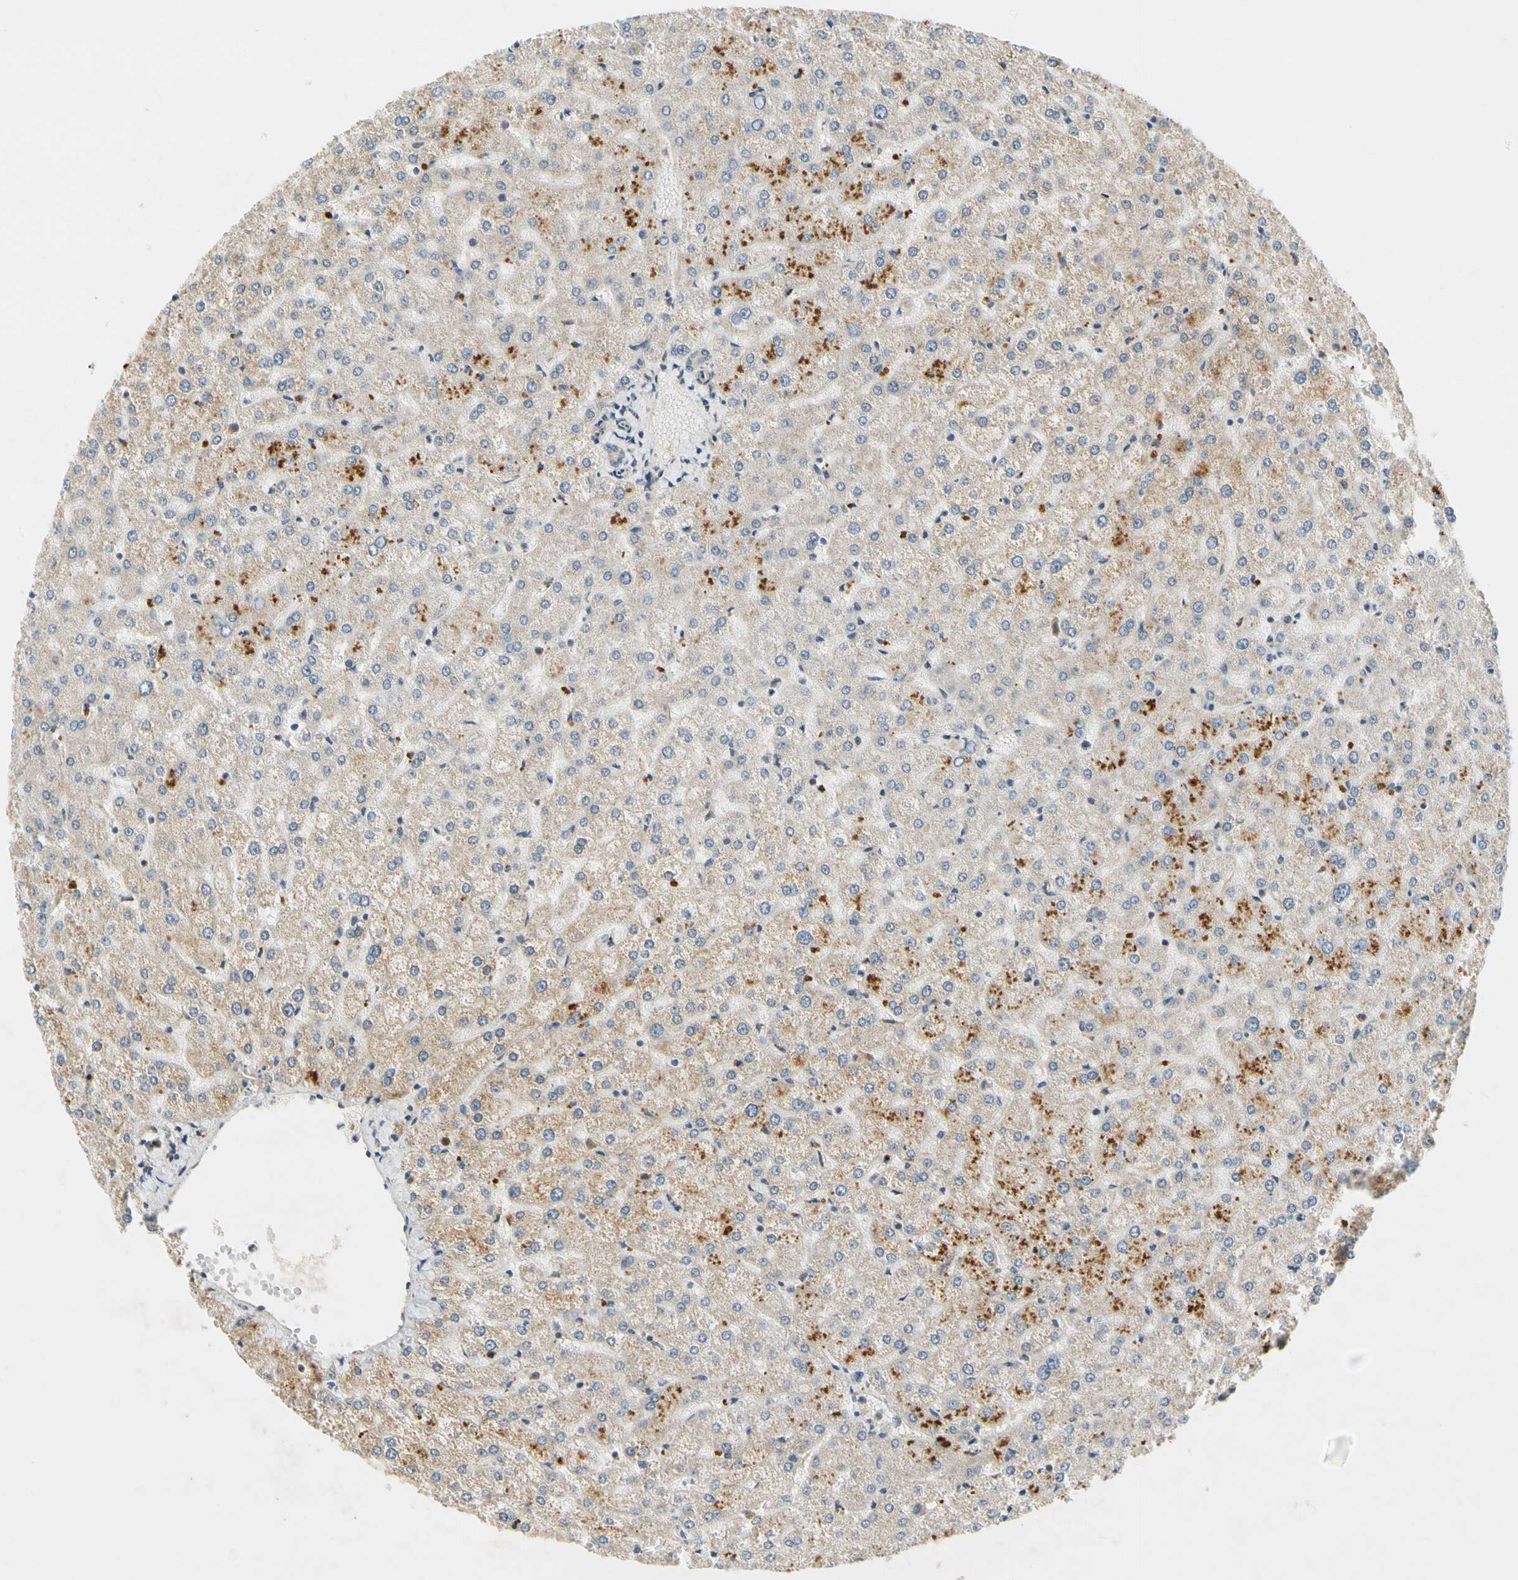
{"staining": {"intensity": "weak", "quantity": ">75%", "location": "cytoplasmic/membranous"}, "tissue": "liver", "cell_type": "Cholangiocytes", "image_type": "normal", "snomed": [{"axis": "morphology", "description": "Normal tissue, NOS"}, {"axis": "topography", "description": "Liver"}], "caption": "Immunohistochemistry histopathology image of normal liver stained for a protein (brown), which shows low levels of weak cytoplasmic/membranous staining in approximately >75% of cholangiocytes.", "gene": "GATD1", "patient": {"sex": "female", "age": 32}}